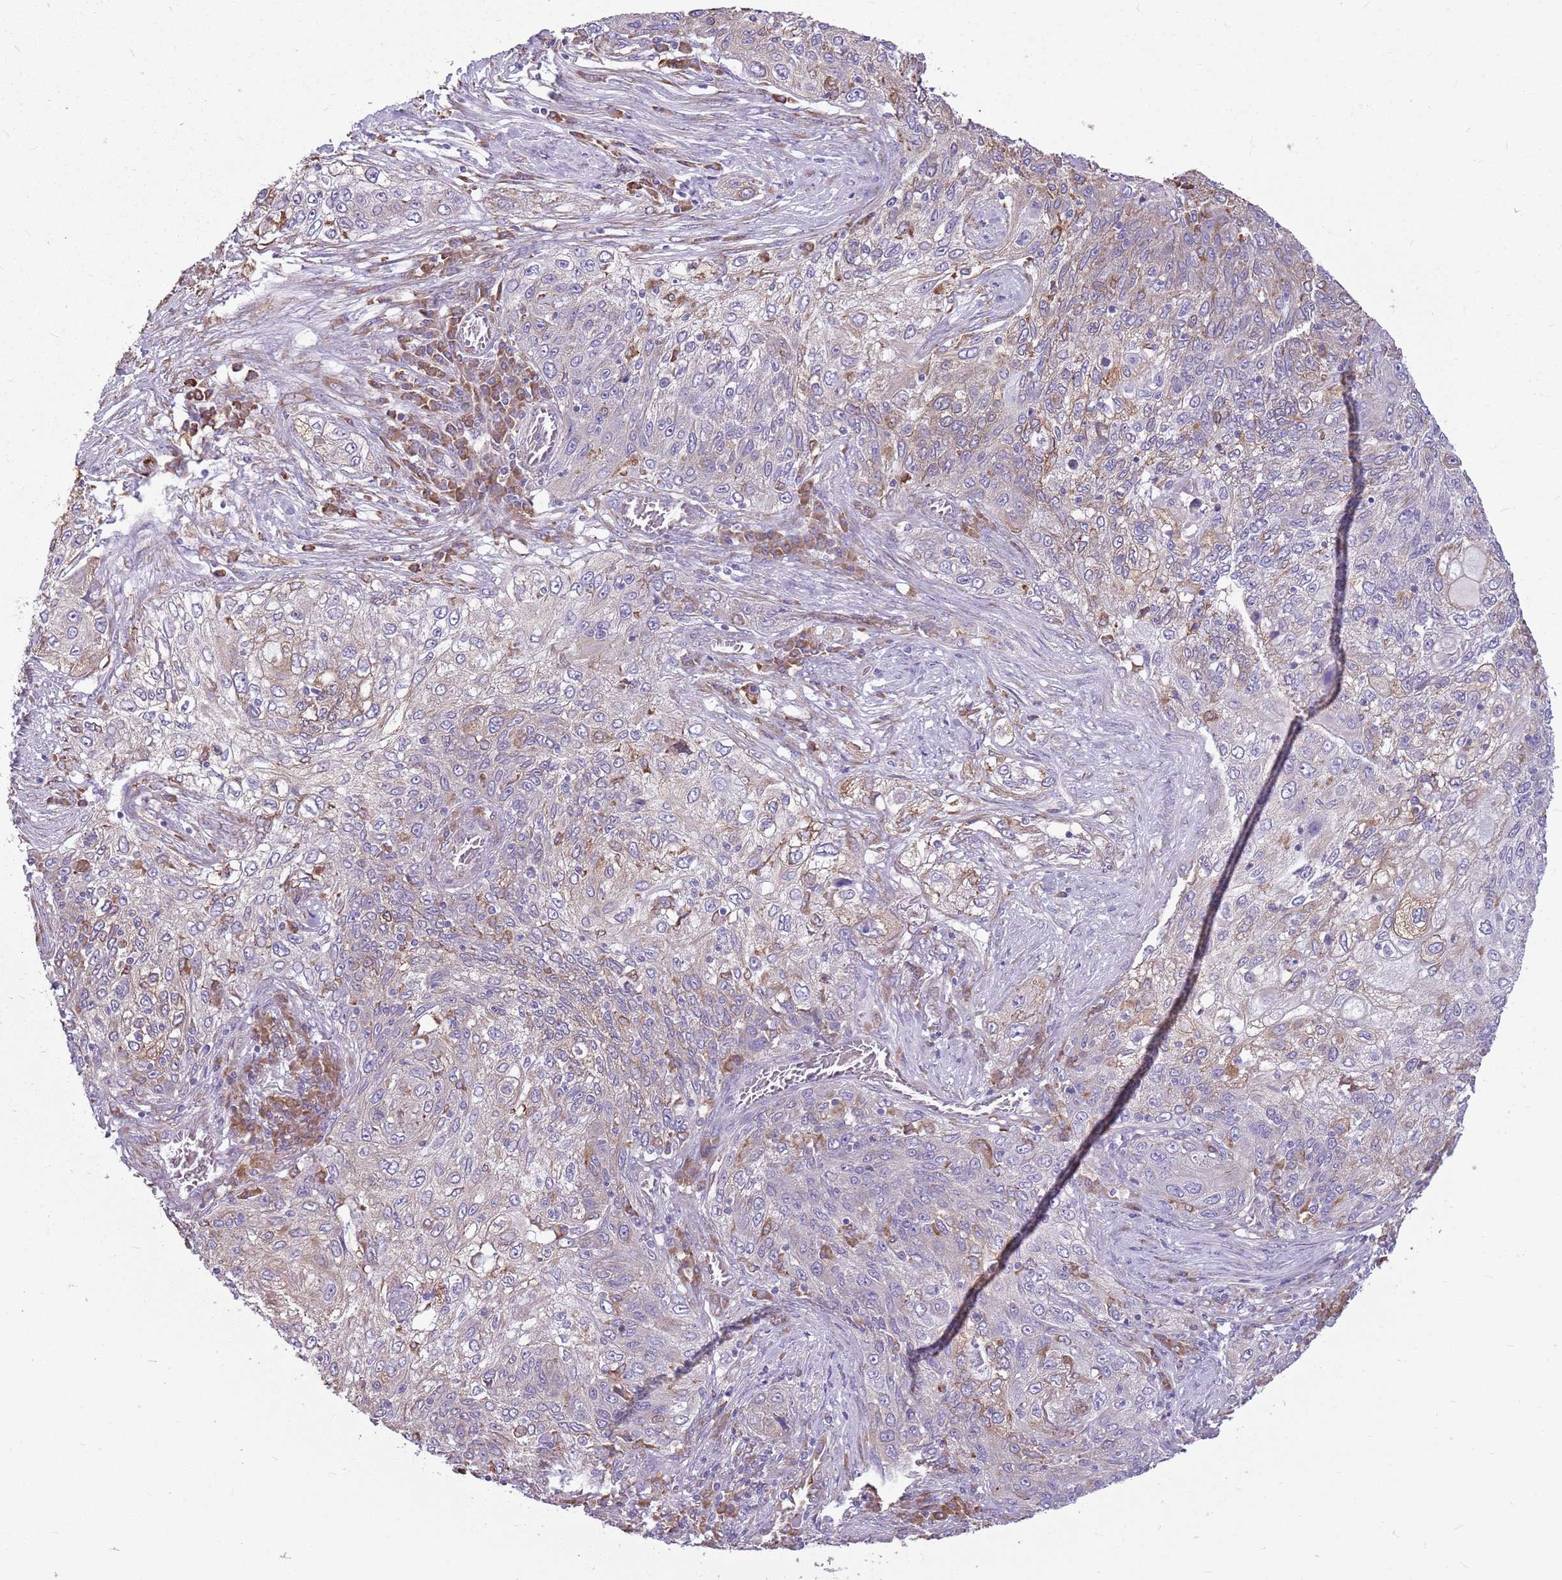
{"staining": {"intensity": "negative", "quantity": "none", "location": "none"}, "tissue": "lung cancer", "cell_type": "Tumor cells", "image_type": "cancer", "snomed": [{"axis": "morphology", "description": "Squamous cell carcinoma, NOS"}, {"axis": "topography", "description": "Lung"}], "caption": "Immunohistochemistry (IHC) of human lung cancer (squamous cell carcinoma) displays no staining in tumor cells.", "gene": "KCTD19", "patient": {"sex": "female", "age": 69}}